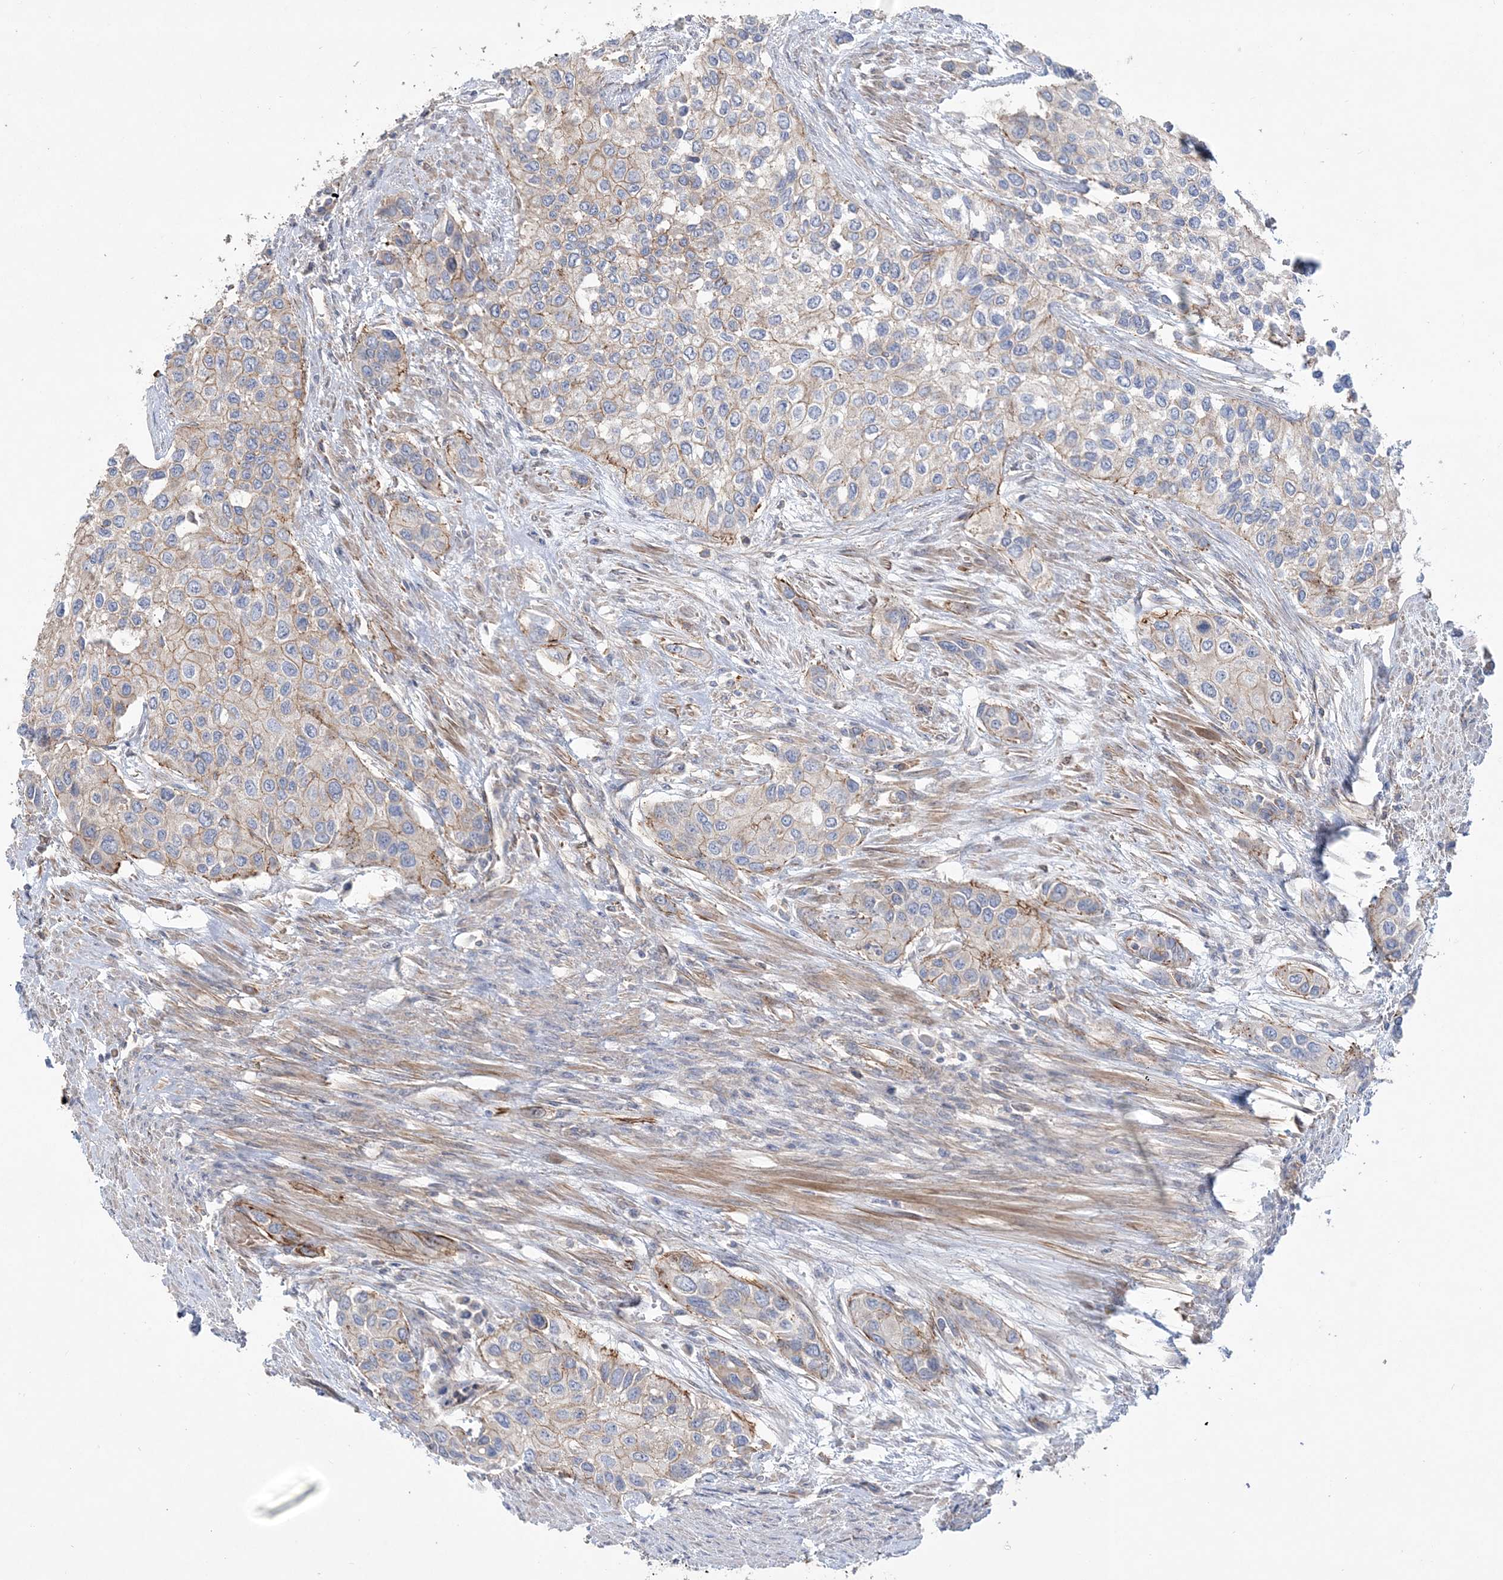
{"staining": {"intensity": "weak", "quantity": "25%-75%", "location": "cytoplasmic/membranous"}, "tissue": "urothelial cancer", "cell_type": "Tumor cells", "image_type": "cancer", "snomed": [{"axis": "morphology", "description": "Normal tissue, NOS"}, {"axis": "morphology", "description": "Urothelial carcinoma, High grade"}, {"axis": "topography", "description": "Vascular tissue"}, {"axis": "topography", "description": "Urinary bladder"}], "caption": "IHC of urothelial carcinoma (high-grade) displays low levels of weak cytoplasmic/membranous expression in about 25%-75% of tumor cells.", "gene": "PIGC", "patient": {"sex": "female", "age": 56}}